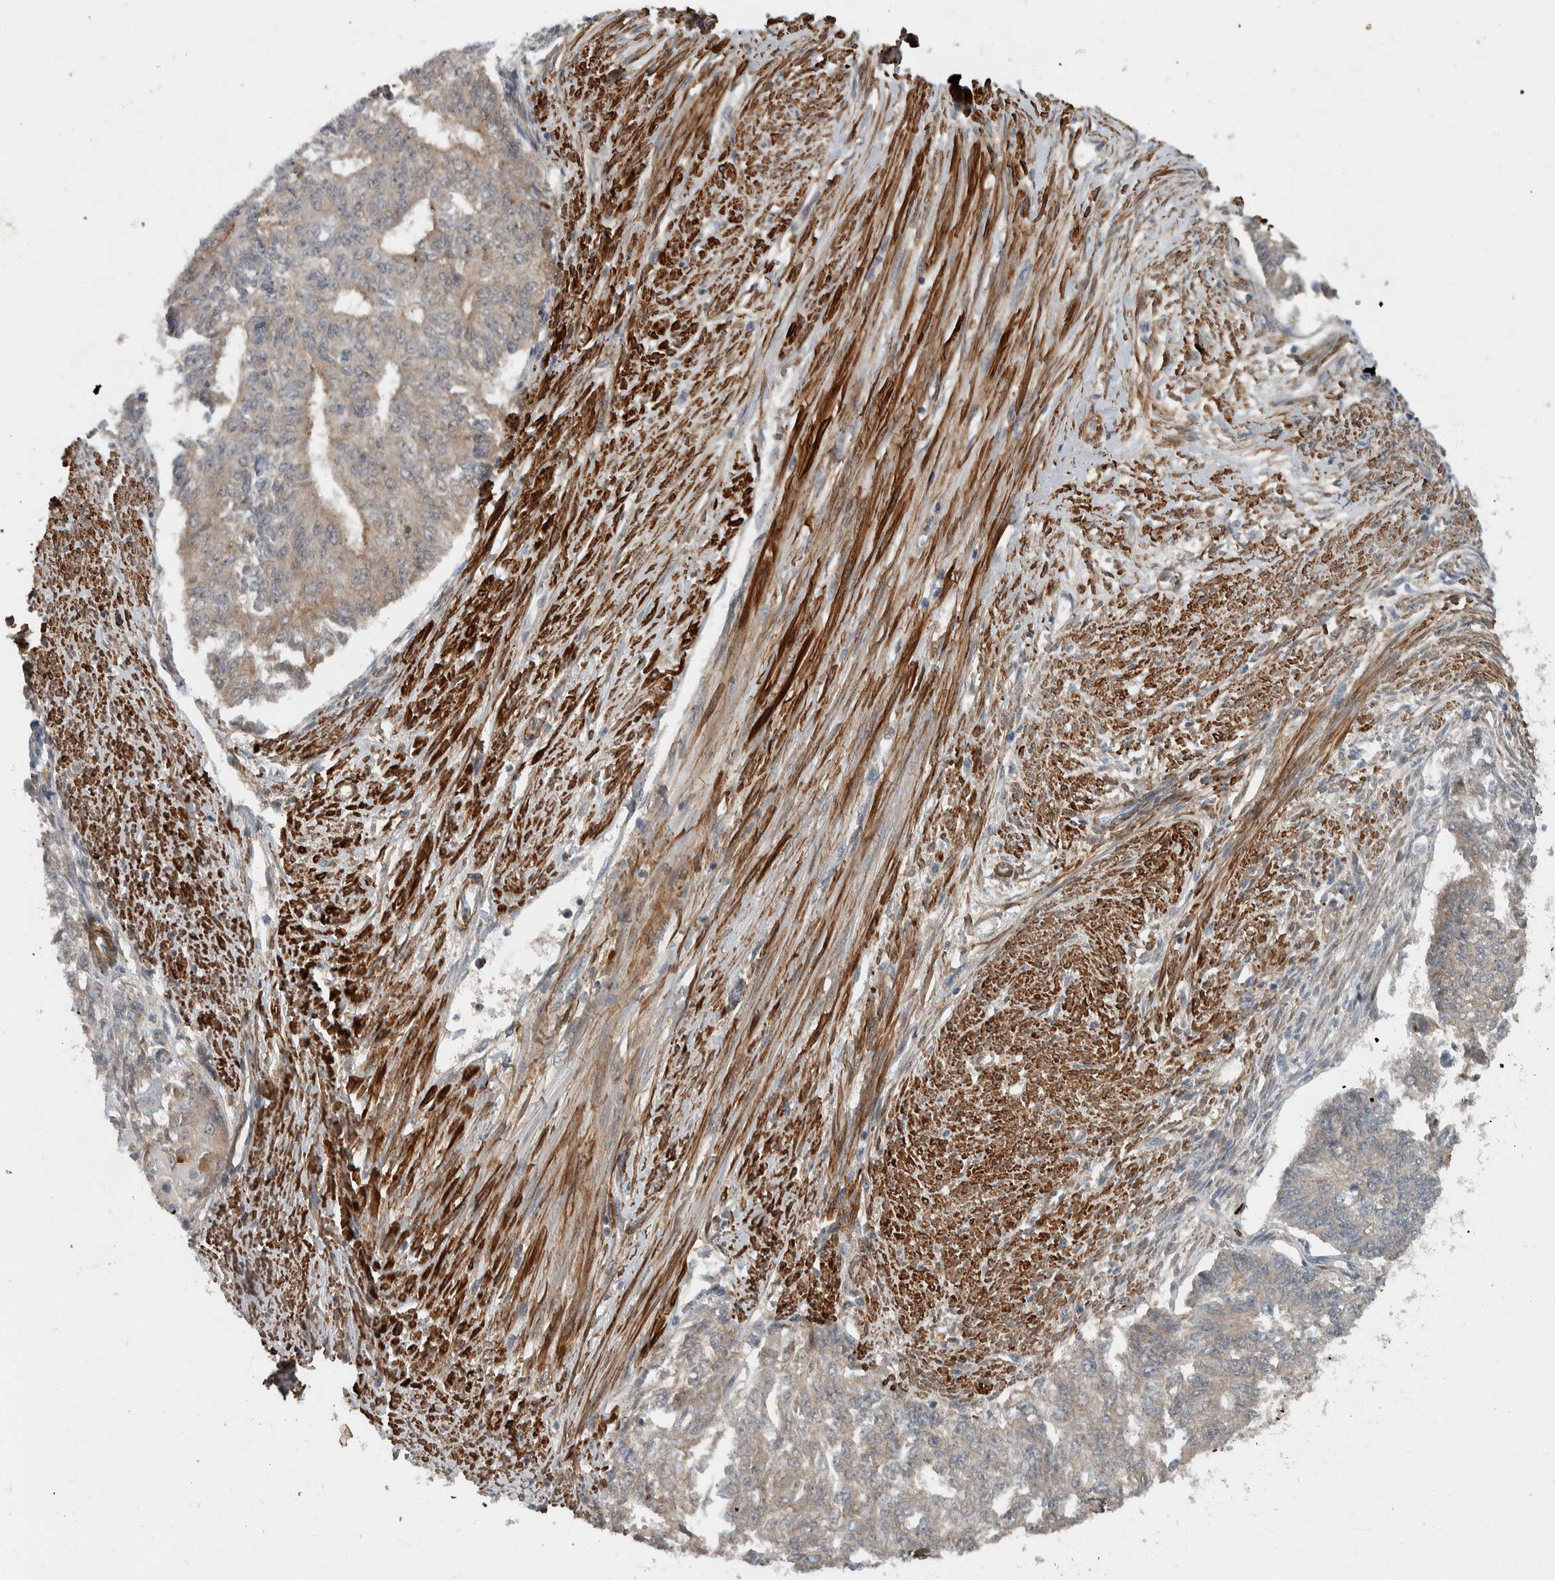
{"staining": {"intensity": "weak", "quantity": "<25%", "location": "cytoplasmic/membranous"}, "tissue": "endometrial cancer", "cell_type": "Tumor cells", "image_type": "cancer", "snomed": [{"axis": "morphology", "description": "Adenocarcinoma, NOS"}, {"axis": "topography", "description": "Endometrium"}], "caption": "Tumor cells are negative for protein expression in human endometrial cancer (adenocarcinoma). Nuclei are stained in blue.", "gene": "LBHD1", "patient": {"sex": "female", "age": 32}}